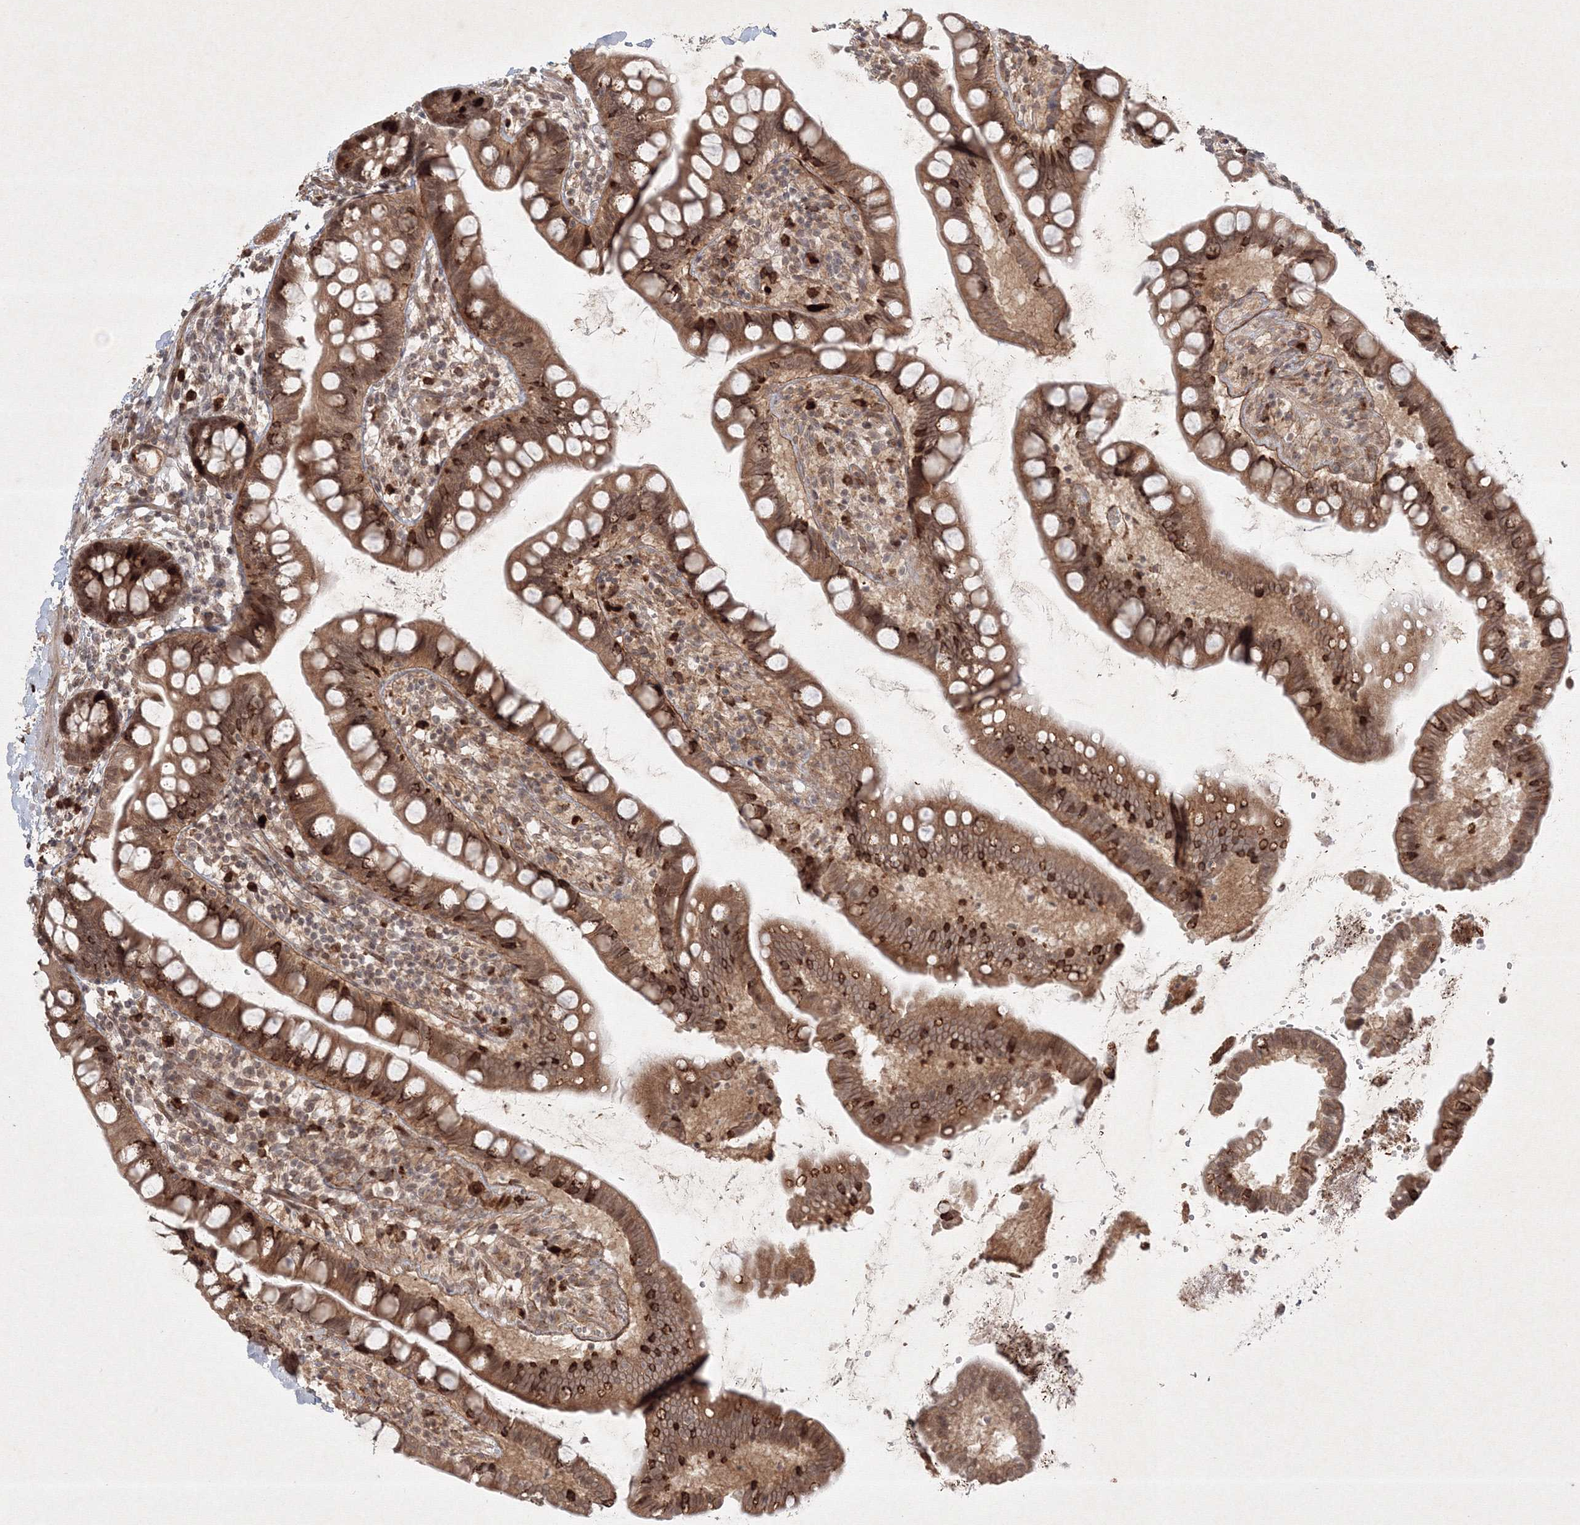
{"staining": {"intensity": "moderate", "quantity": ">75%", "location": "cytoplasmic/membranous,nuclear"}, "tissue": "small intestine", "cell_type": "Glandular cells", "image_type": "normal", "snomed": [{"axis": "morphology", "description": "Normal tissue, NOS"}, {"axis": "topography", "description": "Small intestine"}], "caption": "DAB immunohistochemical staining of unremarkable human small intestine displays moderate cytoplasmic/membranous,nuclear protein staining in approximately >75% of glandular cells.", "gene": "KIF20A", "patient": {"sex": "female", "age": 84}}